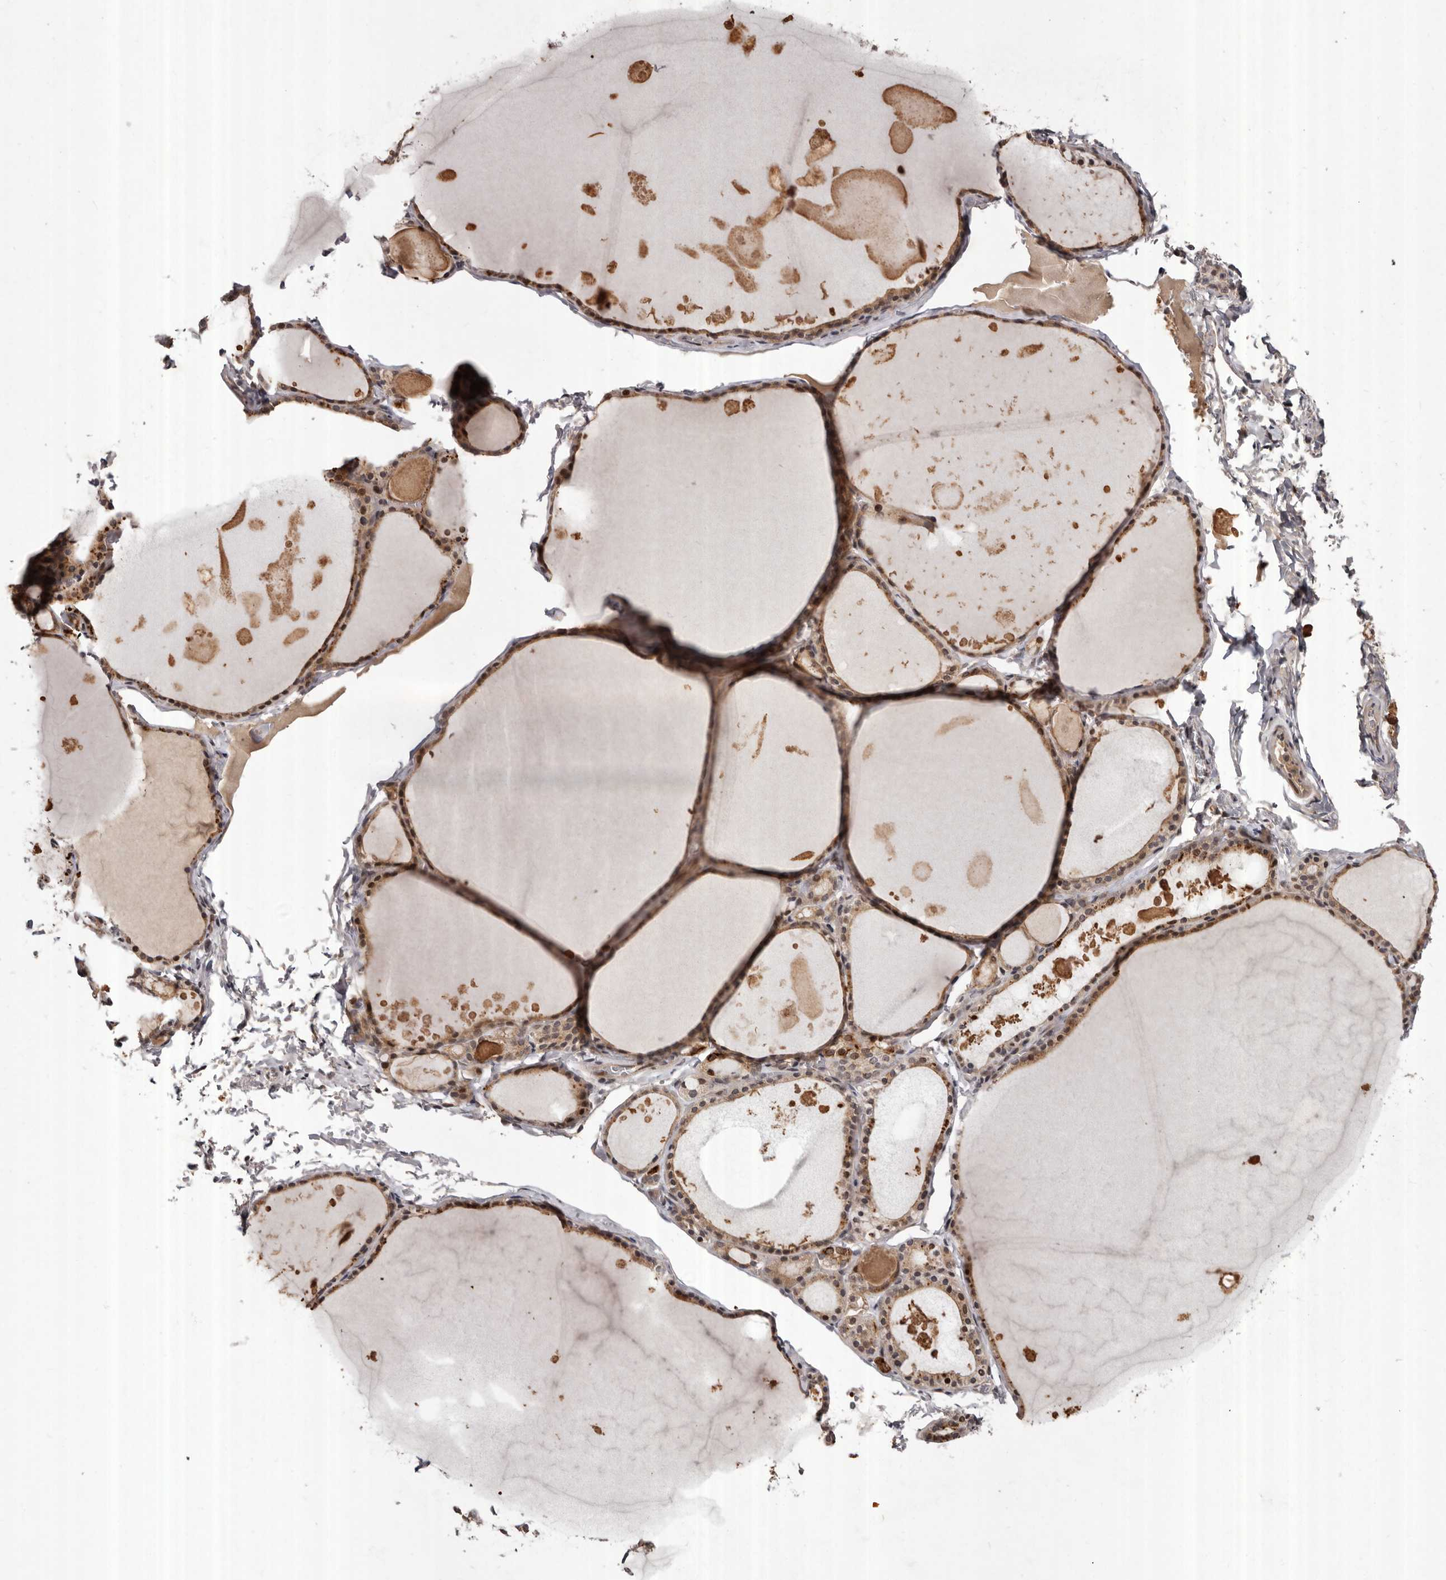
{"staining": {"intensity": "moderate", "quantity": ">75%", "location": "cytoplasmic/membranous,nuclear"}, "tissue": "thyroid gland", "cell_type": "Glandular cells", "image_type": "normal", "snomed": [{"axis": "morphology", "description": "Normal tissue, NOS"}, {"axis": "topography", "description": "Thyroid gland"}], "caption": "Immunohistochemistry image of unremarkable human thyroid gland stained for a protein (brown), which exhibits medium levels of moderate cytoplasmic/membranous,nuclear positivity in about >75% of glandular cells.", "gene": "ABL1", "patient": {"sex": "male", "age": 56}}